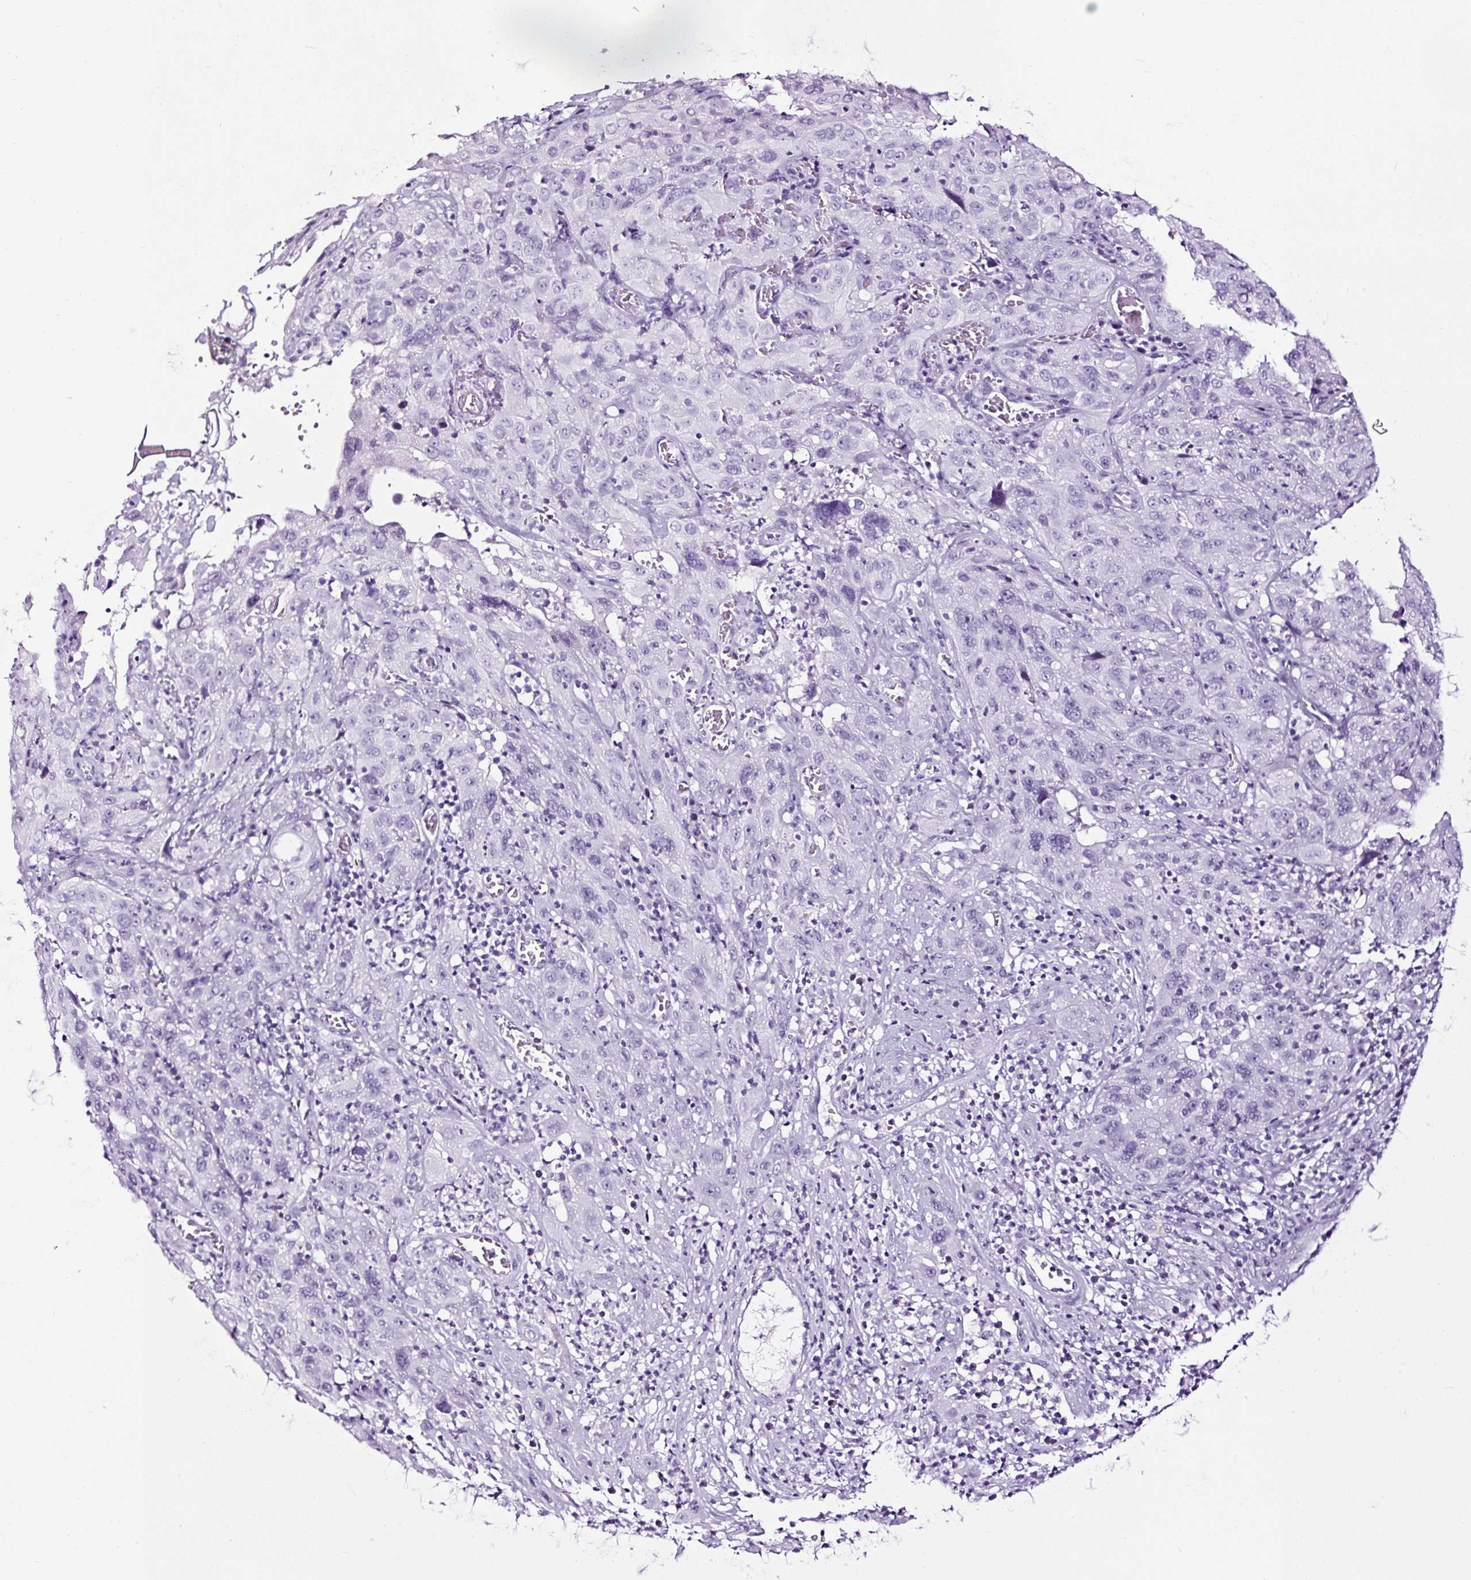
{"staining": {"intensity": "negative", "quantity": "none", "location": "none"}, "tissue": "cervical cancer", "cell_type": "Tumor cells", "image_type": "cancer", "snomed": [{"axis": "morphology", "description": "Squamous cell carcinoma, NOS"}, {"axis": "topography", "description": "Cervix"}], "caption": "Tumor cells show no significant protein staining in cervical cancer.", "gene": "NPHS2", "patient": {"sex": "female", "age": 32}}